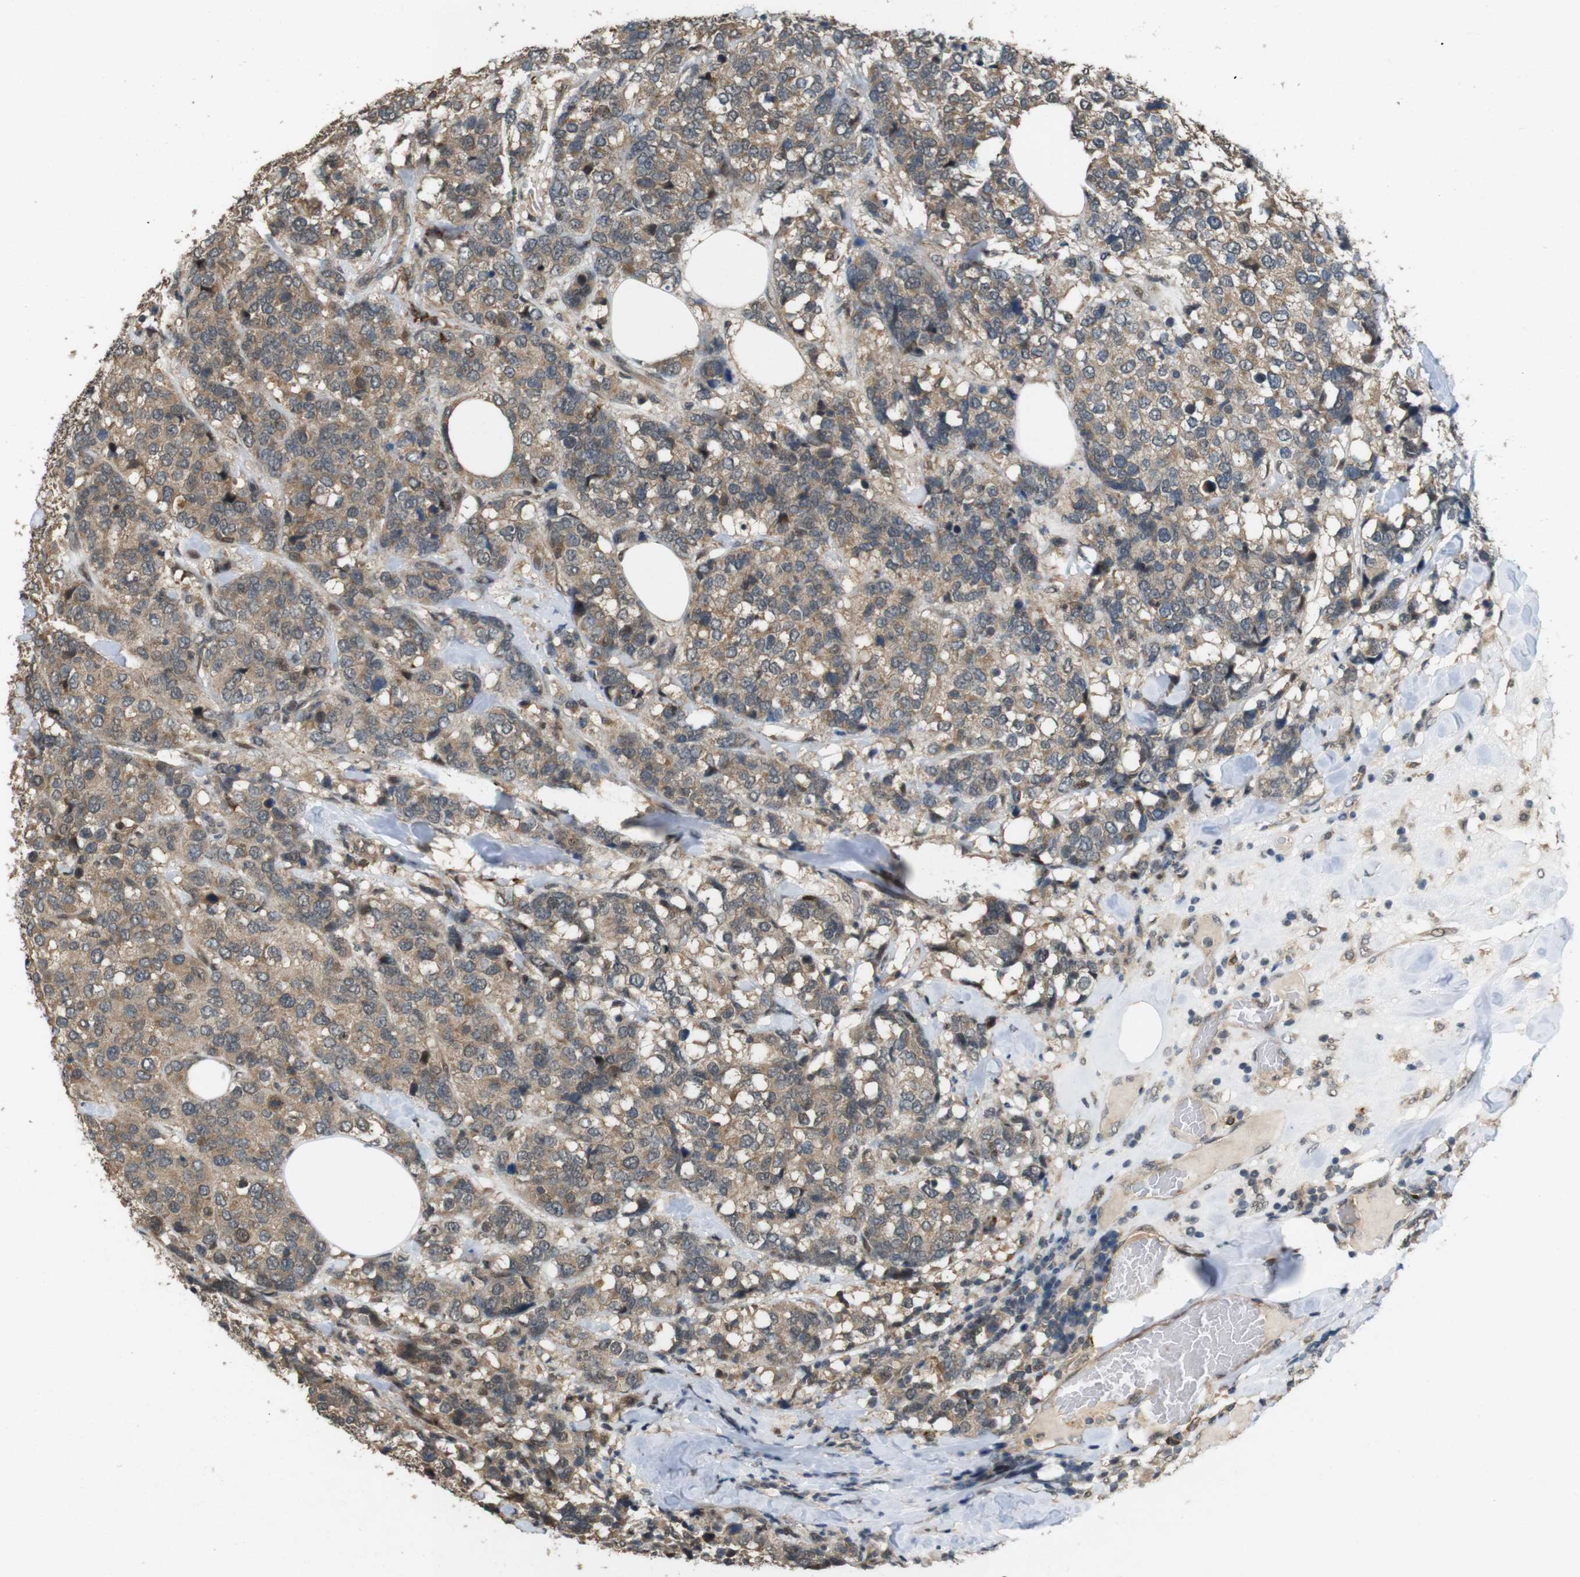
{"staining": {"intensity": "moderate", "quantity": "25%-75%", "location": "cytoplasmic/membranous"}, "tissue": "breast cancer", "cell_type": "Tumor cells", "image_type": "cancer", "snomed": [{"axis": "morphology", "description": "Lobular carcinoma"}, {"axis": "topography", "description": "Breast"}], "caption": "An image of human lobular carcinoma (breast) stained for a protein demonstrates moderate cytoplasmic/membranous brown staining in tumor cells.", "gene": "CDC34", "patient": {"sex": "female", "age": 59}}